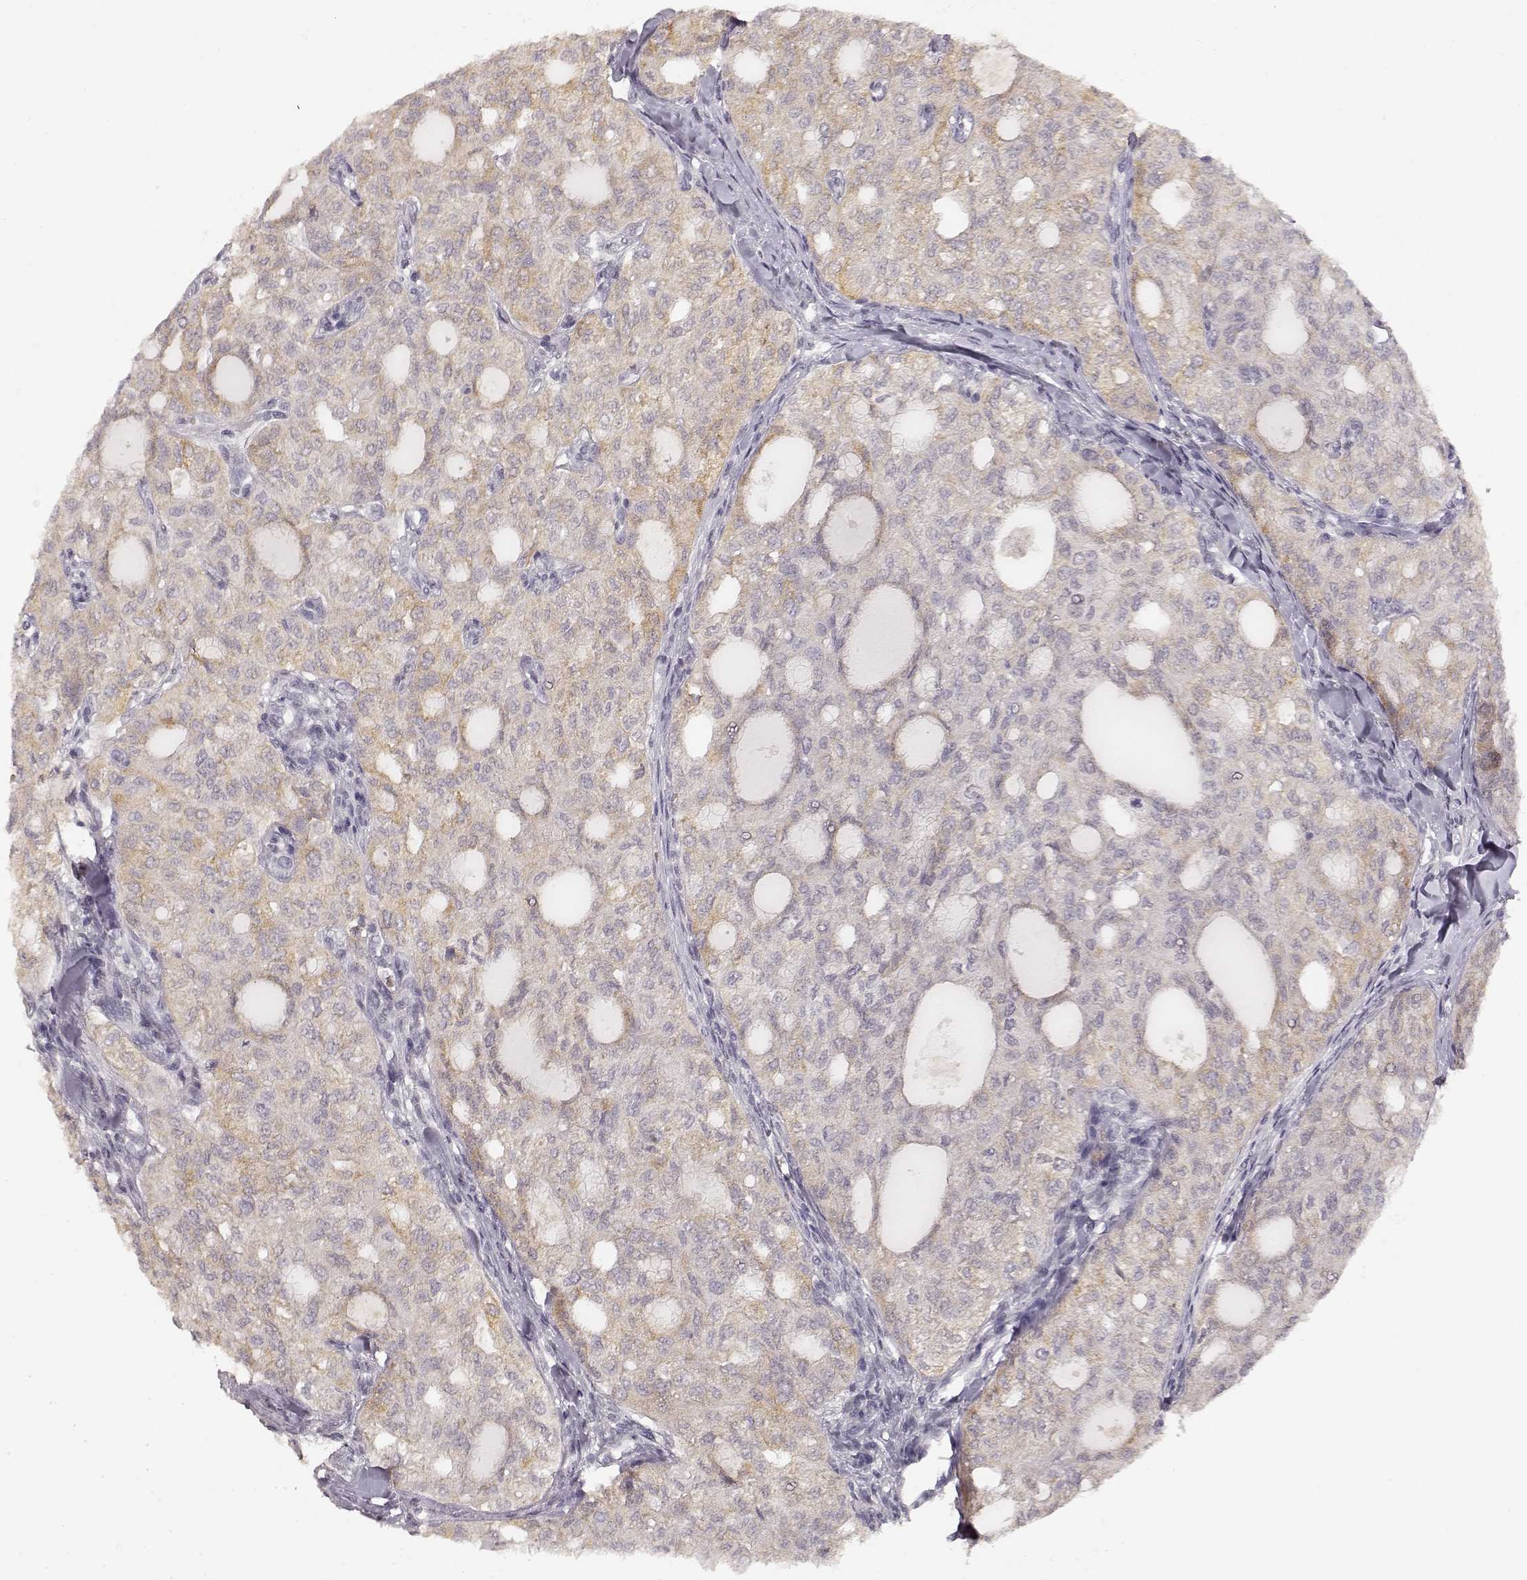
{"staining": {"intensity": "weak", "quantity": "<25%", "location": "cytoplasmic/membranous"}, "tissue": "thyroid cancer", "cell_type": "Tumor cells", "image_type": "cancer", "snomed": [{"axis": "morphology", "description": "Follicular adenoma carcinoma, NOS"}, {"axis": "topography", "description": "Thyroid gland"}], "caption": "Immunohistochemistry (IHC) photomicrograph of neoplastic tissue: human thyroid cancer stained with DAB (3,3'-diaminobenzidine) displays no significant protein staining in tumor cells.", "gene": "LAMC2", "patient": {"sex": "male", "age": 75}}